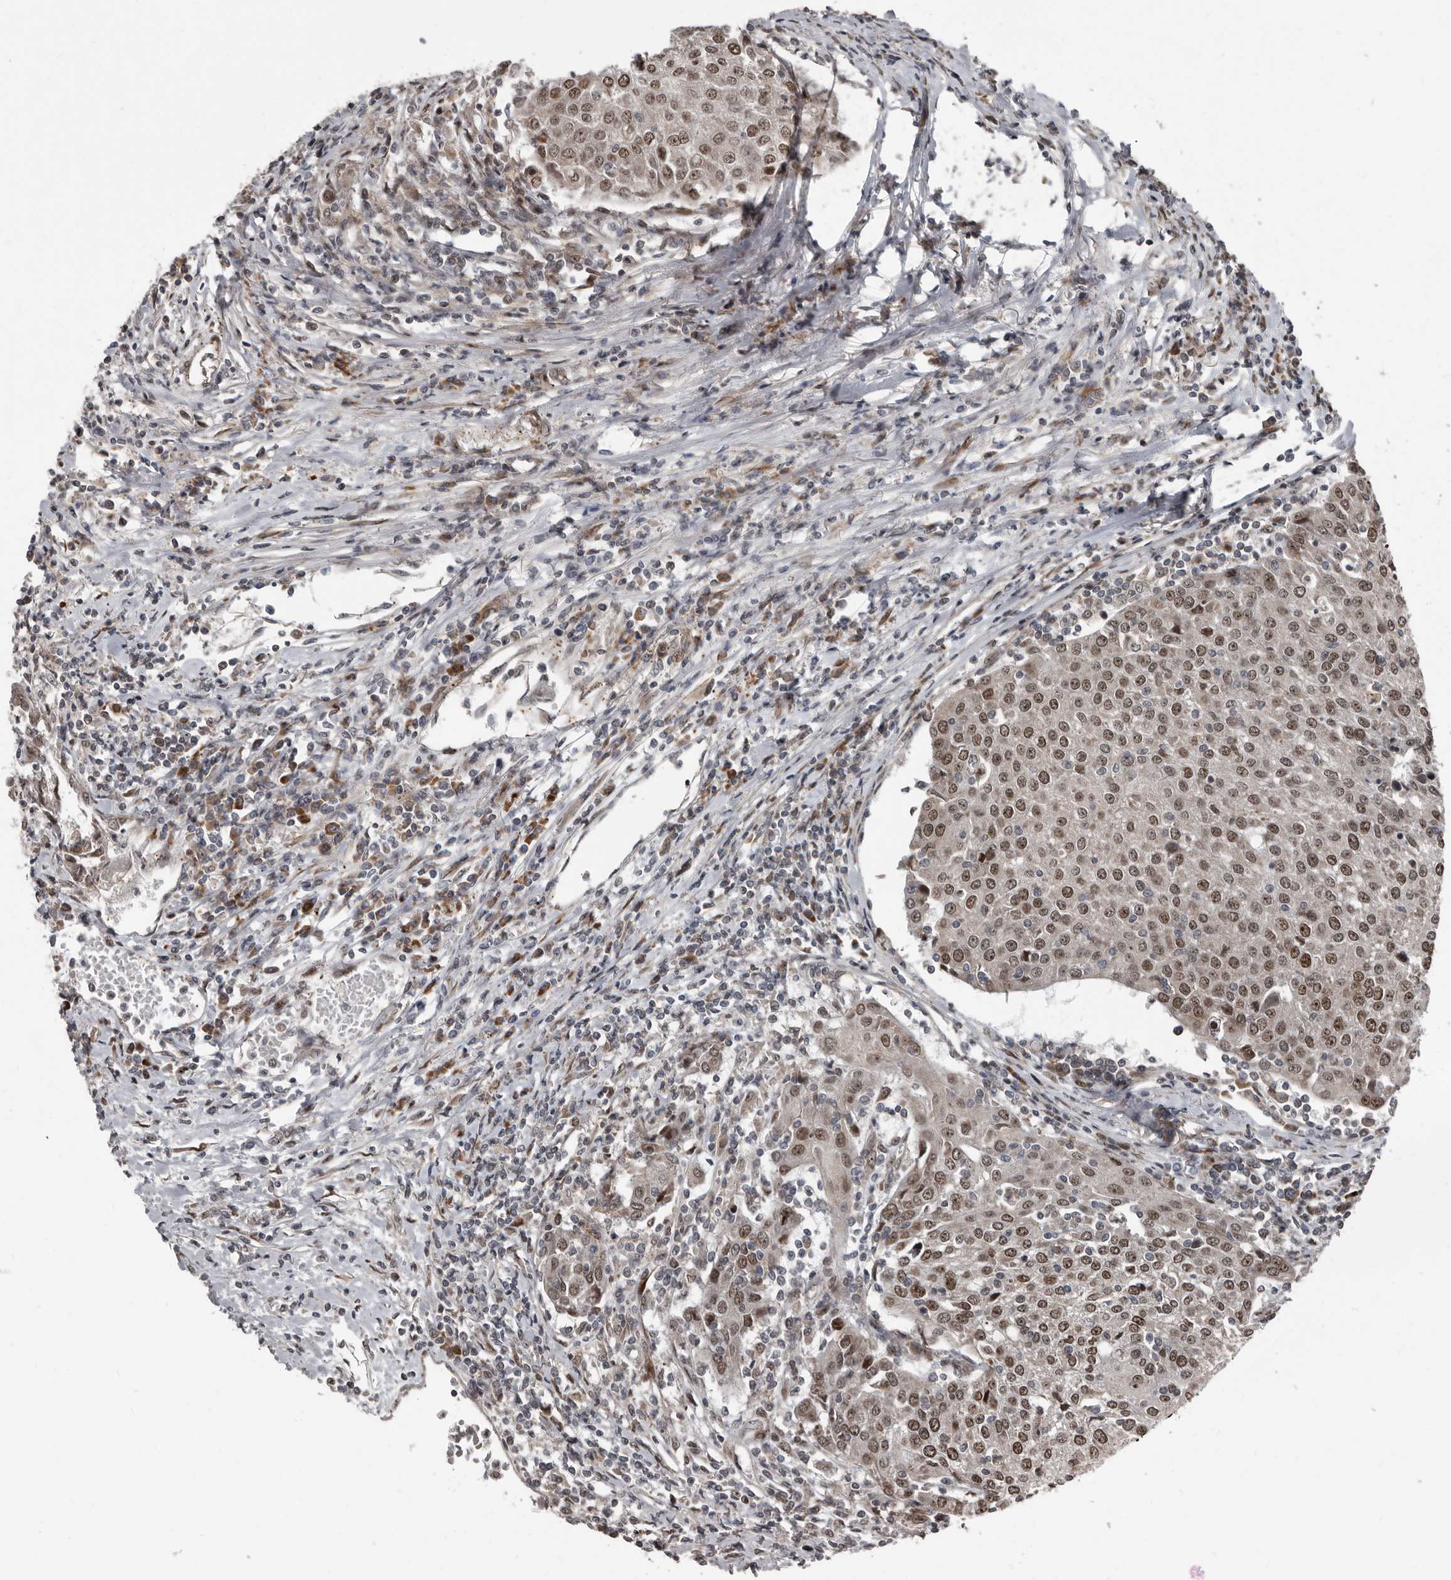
{"staining": {"intensity": "moderate", "quantity": ">75%", "location": "nuclear"}, "tissue": "urothelial cancer", "cell_type": "Tumor cells", "image_type": "cancer", "snomed": [{"axis": "morphology", "description": "Urothelial carcinoma, High grade"}, {"axis": "topography", "description": "Urinary bladder"}], "caption": "High-grade urothelial carcinoma tissue exhibits moderate nuclear staining in approximately >75% of tumor cells, visualized by immunohistochemistry. The staining was performed using DAB to visualize the protein expression in brown, while the nuclei were stained in blue with hematoxylin (Magnification: 20x).", "gene": "CHD1L", "patient": {"sex": "female", "age": 85}}